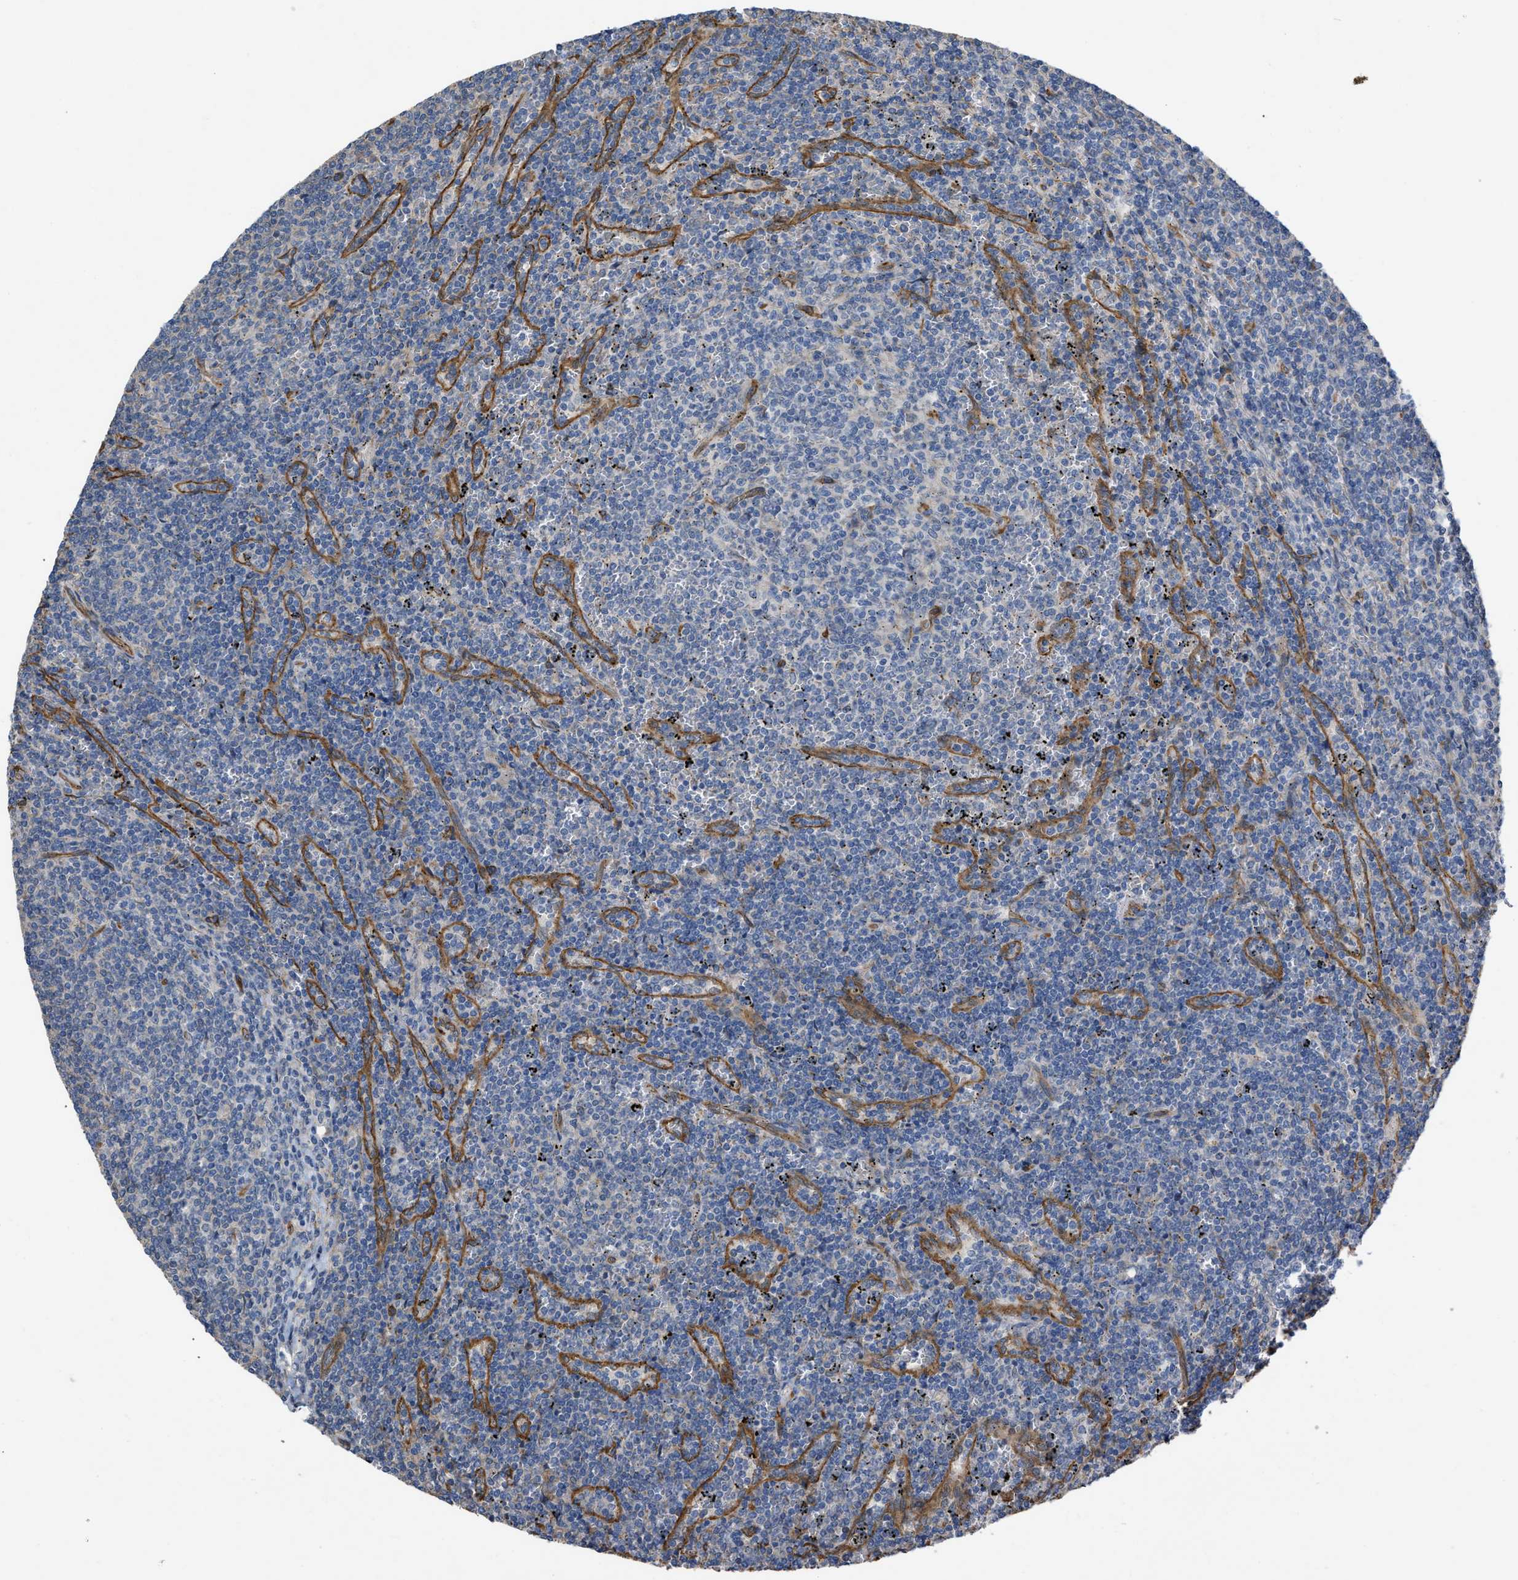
{"staining": {"intensity": "negative", "quantity": "none", "location": "none"}, "tissue": "lymphoma", "cell_type": "Tumor cells", "image_type": "cancer", "snomed": [{"axis": "morphology", "description": "Malignant lymphoma, non-Hodgkin's type, Low grade"}, {"axis": "topography", "description": "Spleen"}], "caption": "High magnification brightfield microscopy of malignant lymphoma, non-Hodgkin's type (low-grade) stained with DAB (3,3'-diaminobenzidine) (brown) and counterstained with hematoxylin (blue): tumor cells show no significant staining.", "gene": "SLC4A11", "patient": {"sex": "female", "age": 50}}